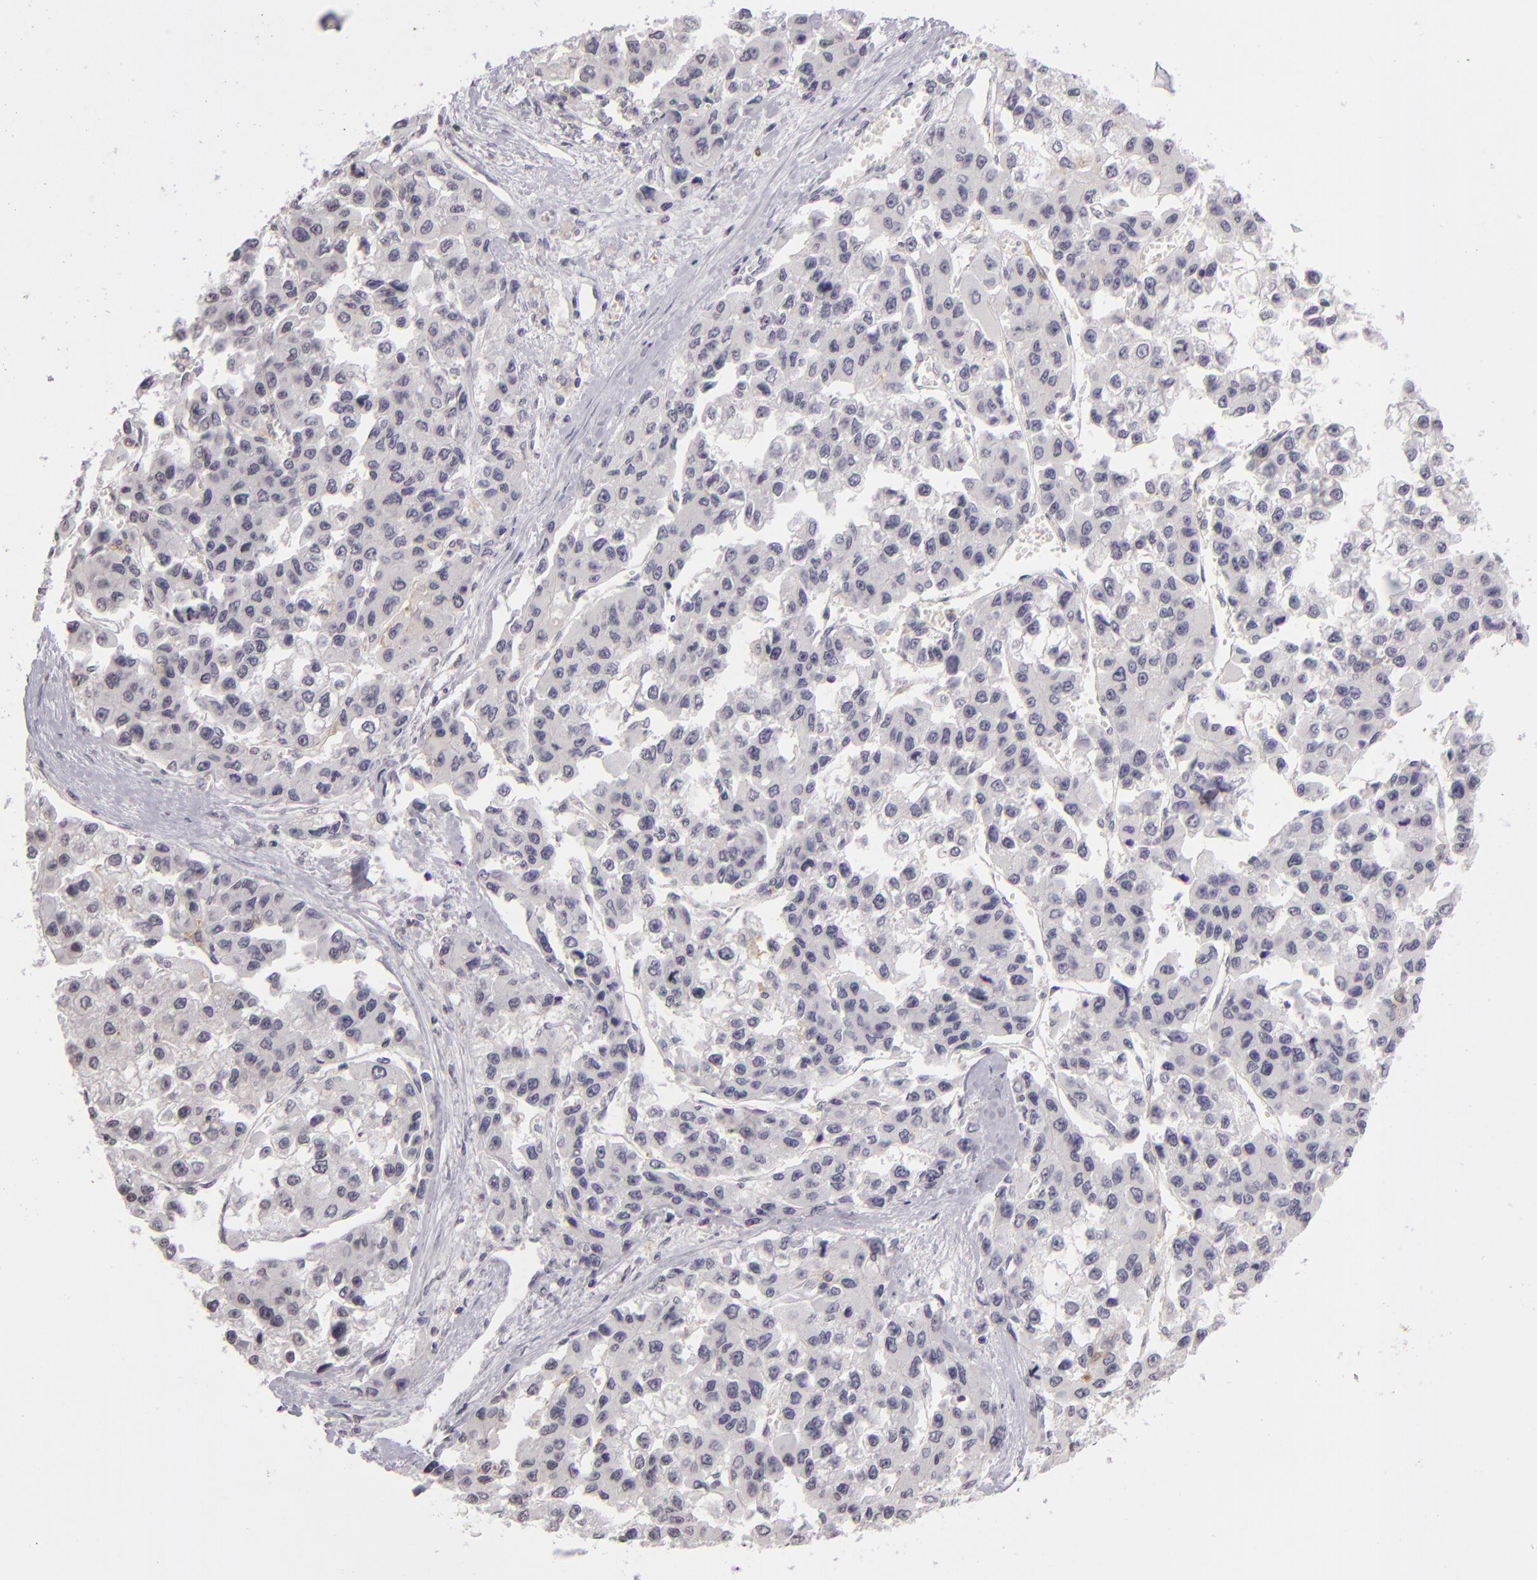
{"staining": {"intensity": "negative", "quantity": "none", "location": "none"}, "tissue": "liver cancer", "cell_type": "Tumor cells", "image_type": "cancer", "snomed": [{"axis": "morphology", "description": "Carcinoma, Hepatocellular, NOS"}, {"axis": "topography", "description": "Liver"}], "caption": "Immunohistochemistry histopathology image of human liver cancer stained for a protein (brown), which exhibits no positivity in tumor cells.", "gene": "CD40", "patient": {"sex": "female", "age": 66}}